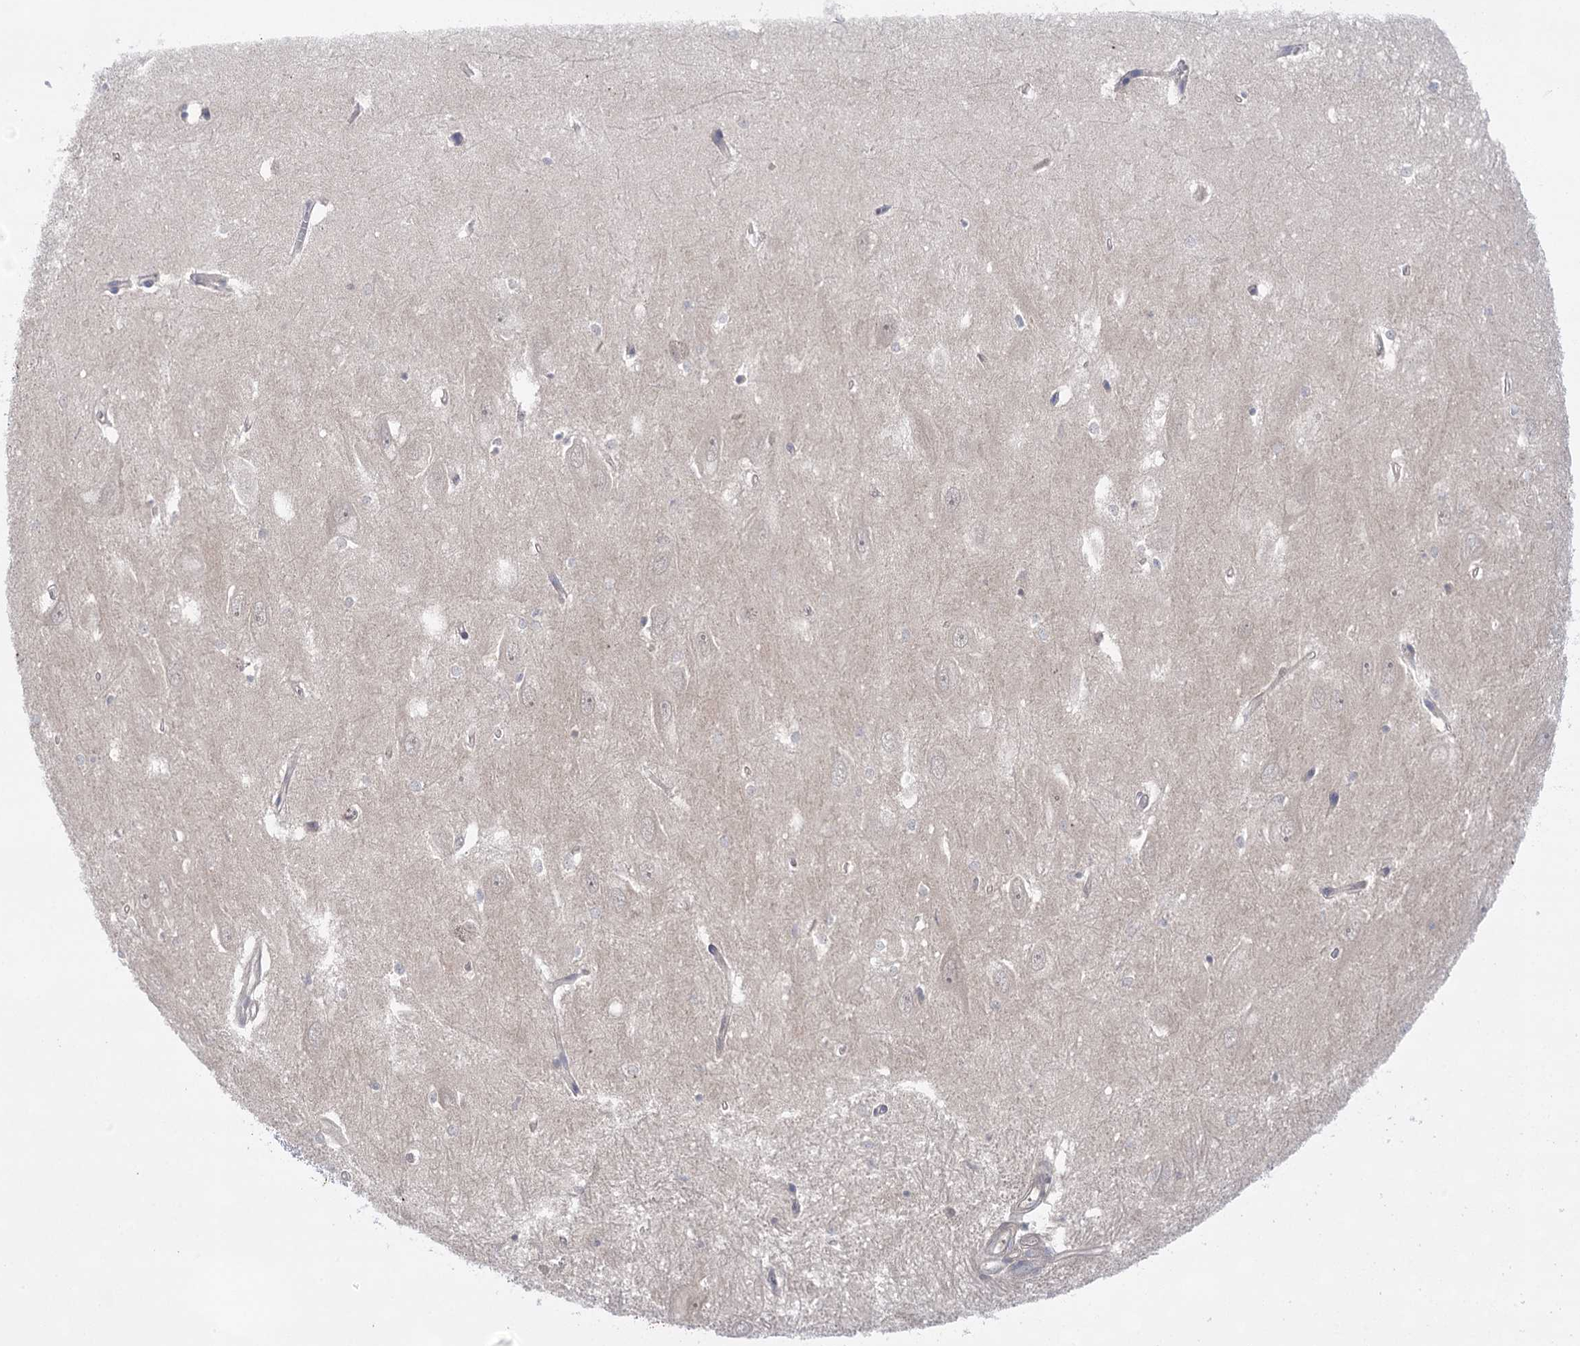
{"staining": {"intensity": "negative", "quantity": "none", "location": "none"}, "tissue": "hippocampus", "cell_type": "Glial cells", "image_type": "normal", "snomed": [{"axis": "morphology", "description": "Normal tissue, NOS"}, {"axis": "topography", "description": "Hippocampus"}], "caption": "IHC photomicrograph of normal hippocampus stained for a protein (brown), which shows no positivity in glial cells.", "gene": "LALBA", "patient": {"sex": "female", "age": 64}}